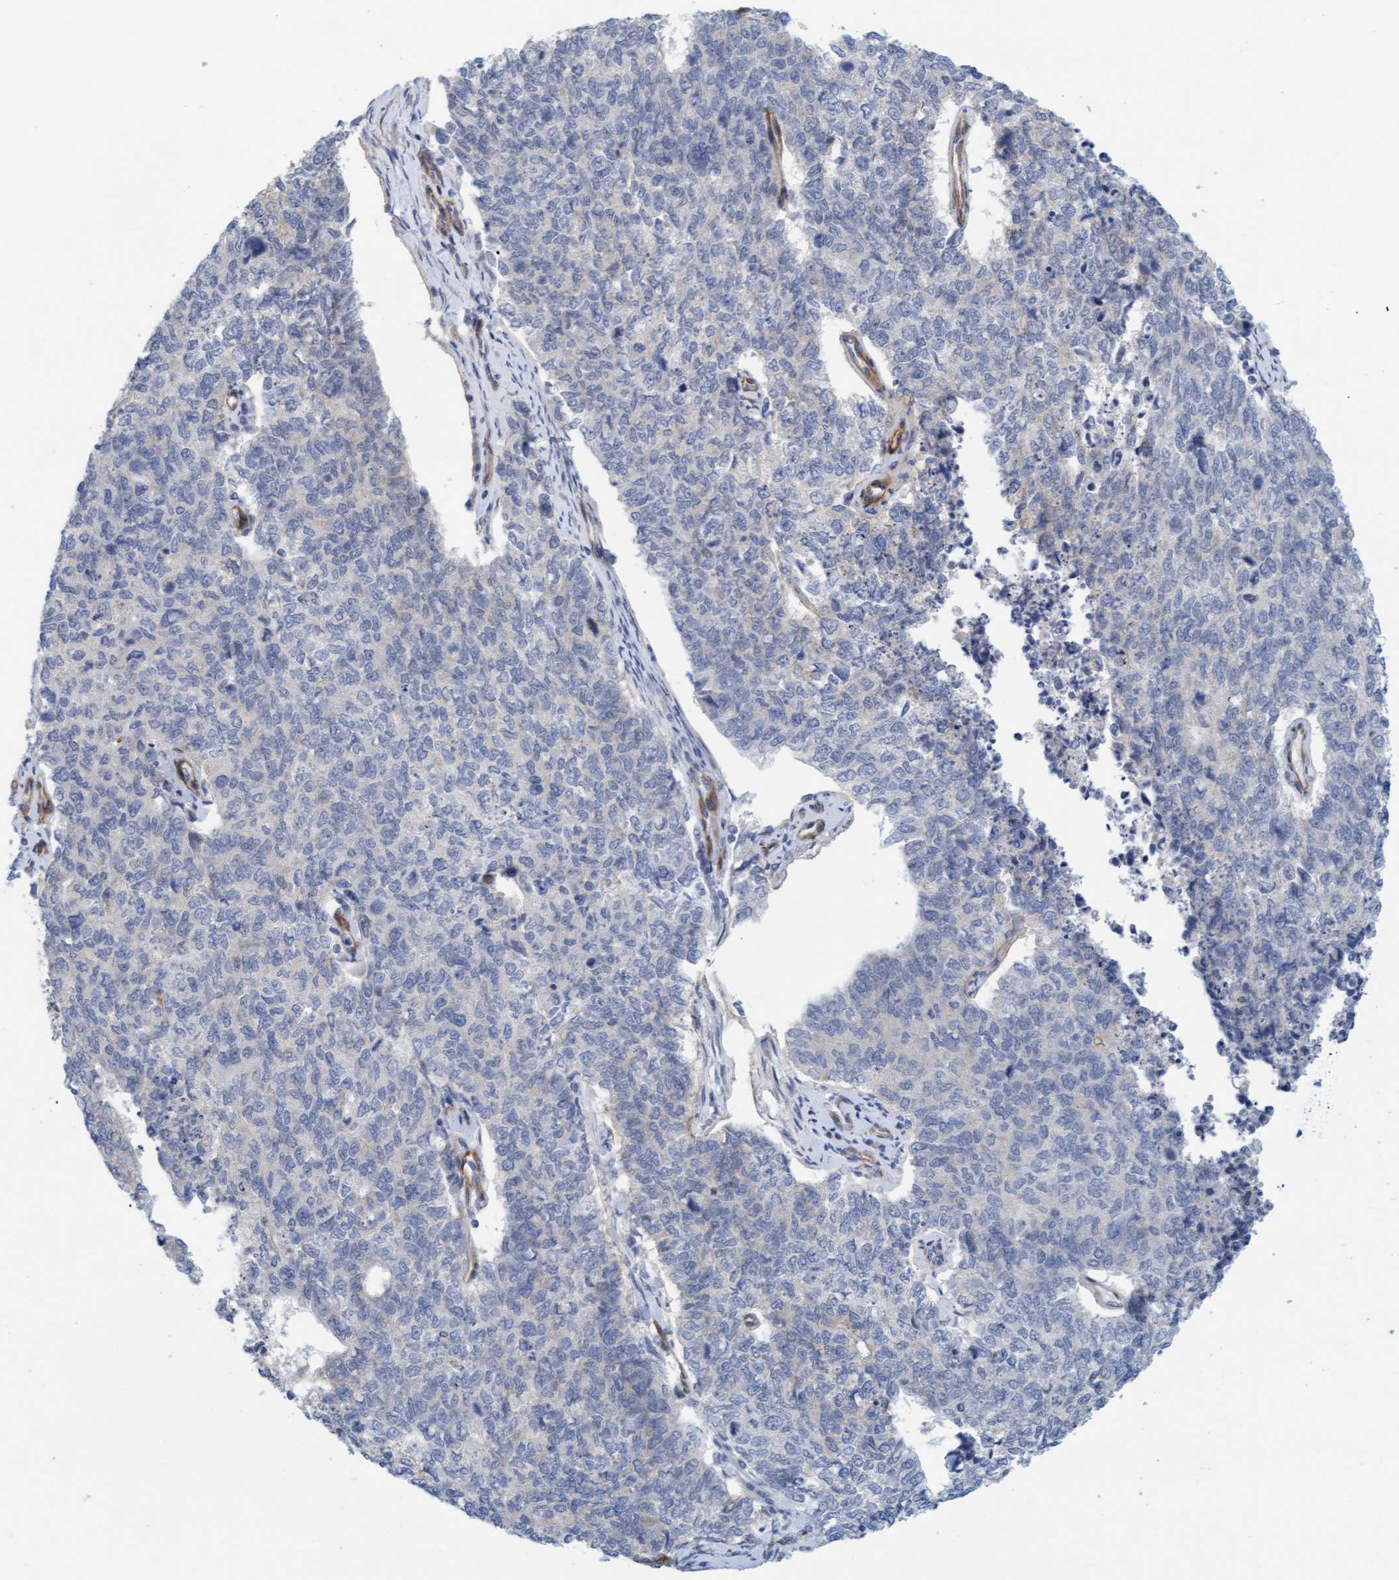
{"staining": {"intensity": "negative", "quantity": "none", "location": "none"}, "tissue": "cervical cancer", "cell_type": "Tumor cells", "image_type": "cancer", "snomed": [{"axis": "morphology", "description": "Squamous cell carcinoma, NOS"}, {"axis": "topography", "description": "Cervix"}], "caption": "Tumor cells show no significant protein expression in cervical squamous cell carcinoma.", "gene": "TSTD2", "patient": {"sex": "female", "age": 63}}